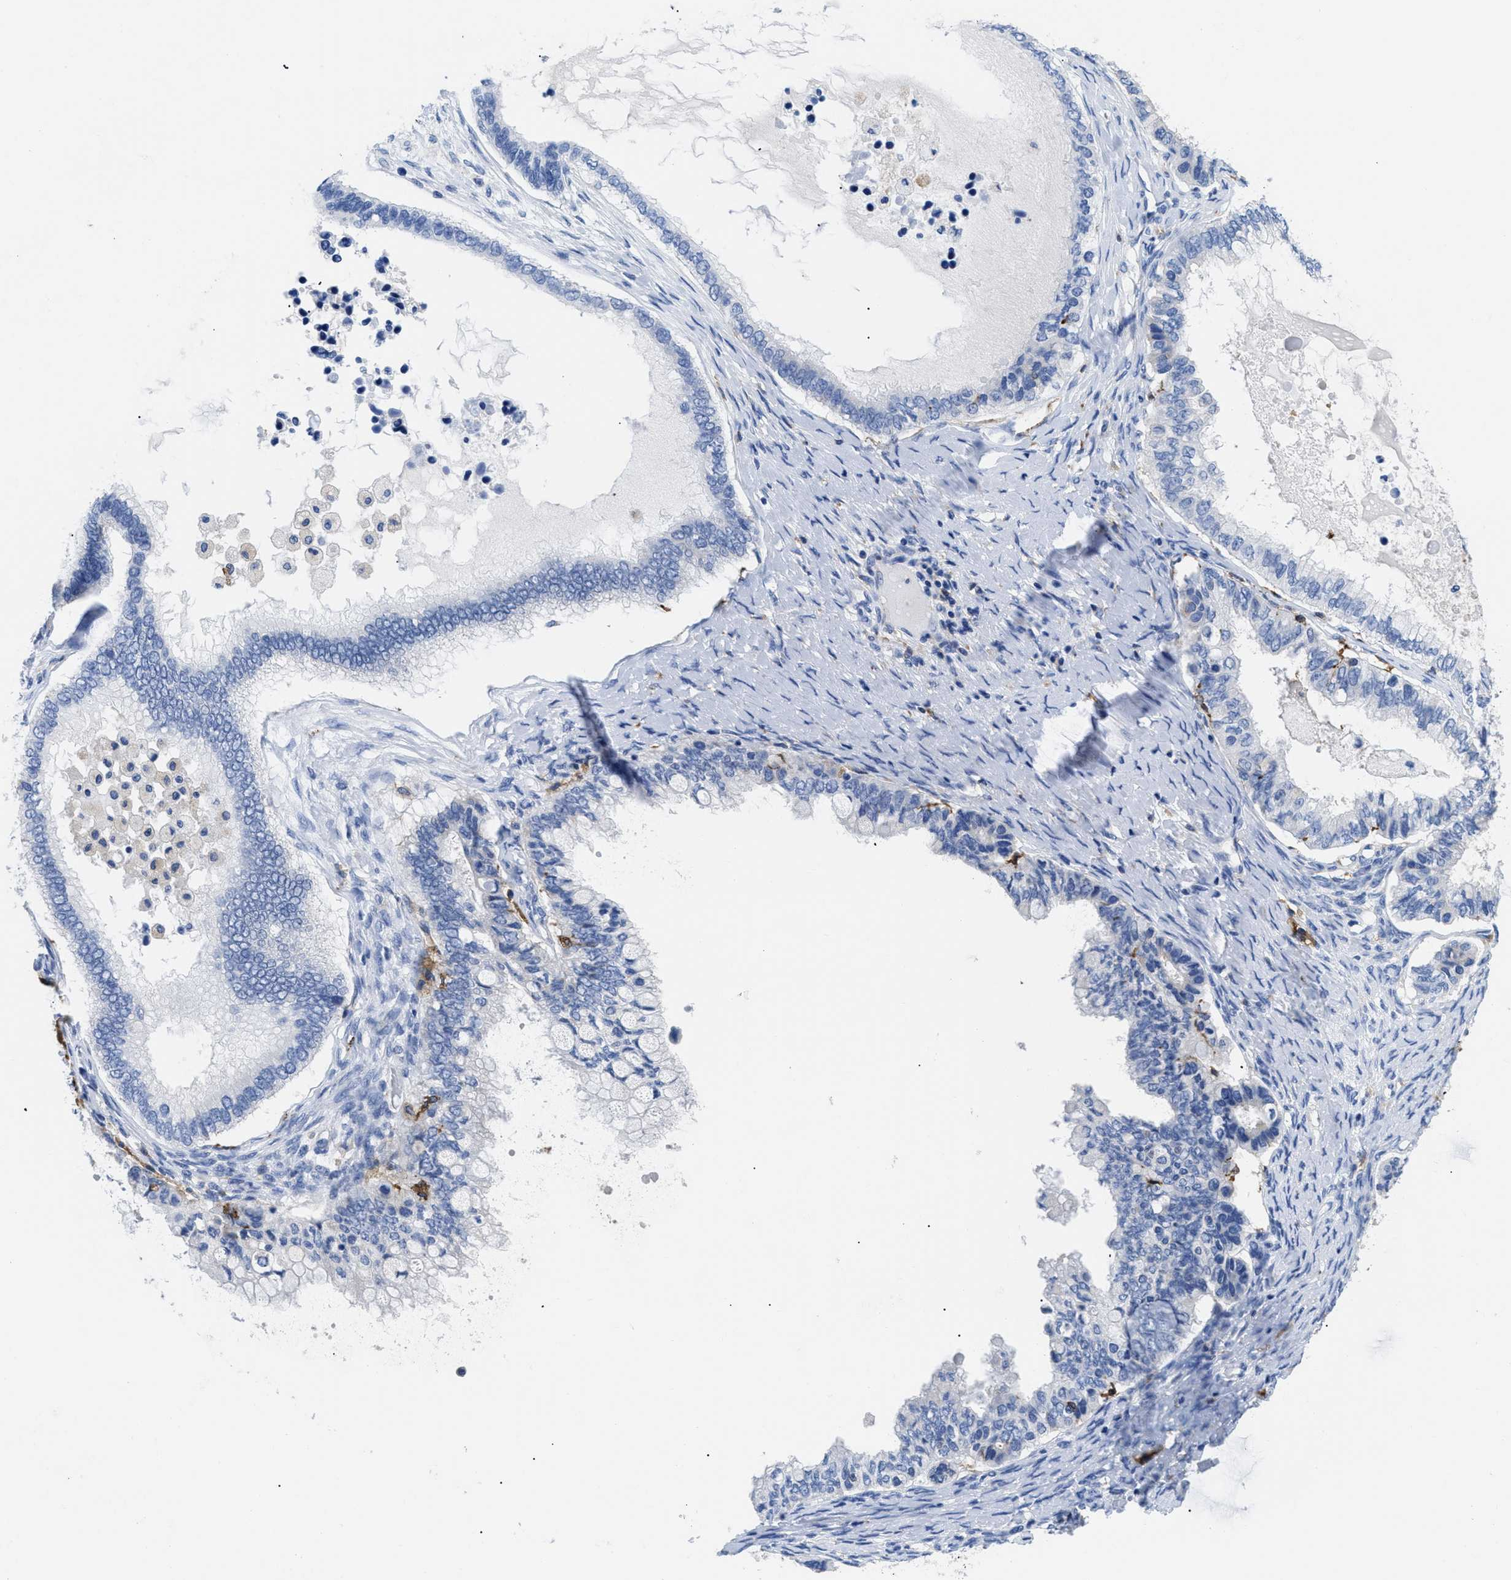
{"staining": {"intensity": "negative", "quantity": "none", "location": "none"}, "tissue": "ovarian cancer", "cell_type": "Tumor cells", "image_type": "cancer", "snomed": [{"axis": "morphology", "description": "Cystadenocarcinoma, mucinous, NOS"}, {"axis": "topography", "description": "Ovary"}], "caption": "Tumor cells show no significant positivity in ovarian cancer.", "gene": "HLA-DPA1", "patient": {"sex": "female", "age": 80}}